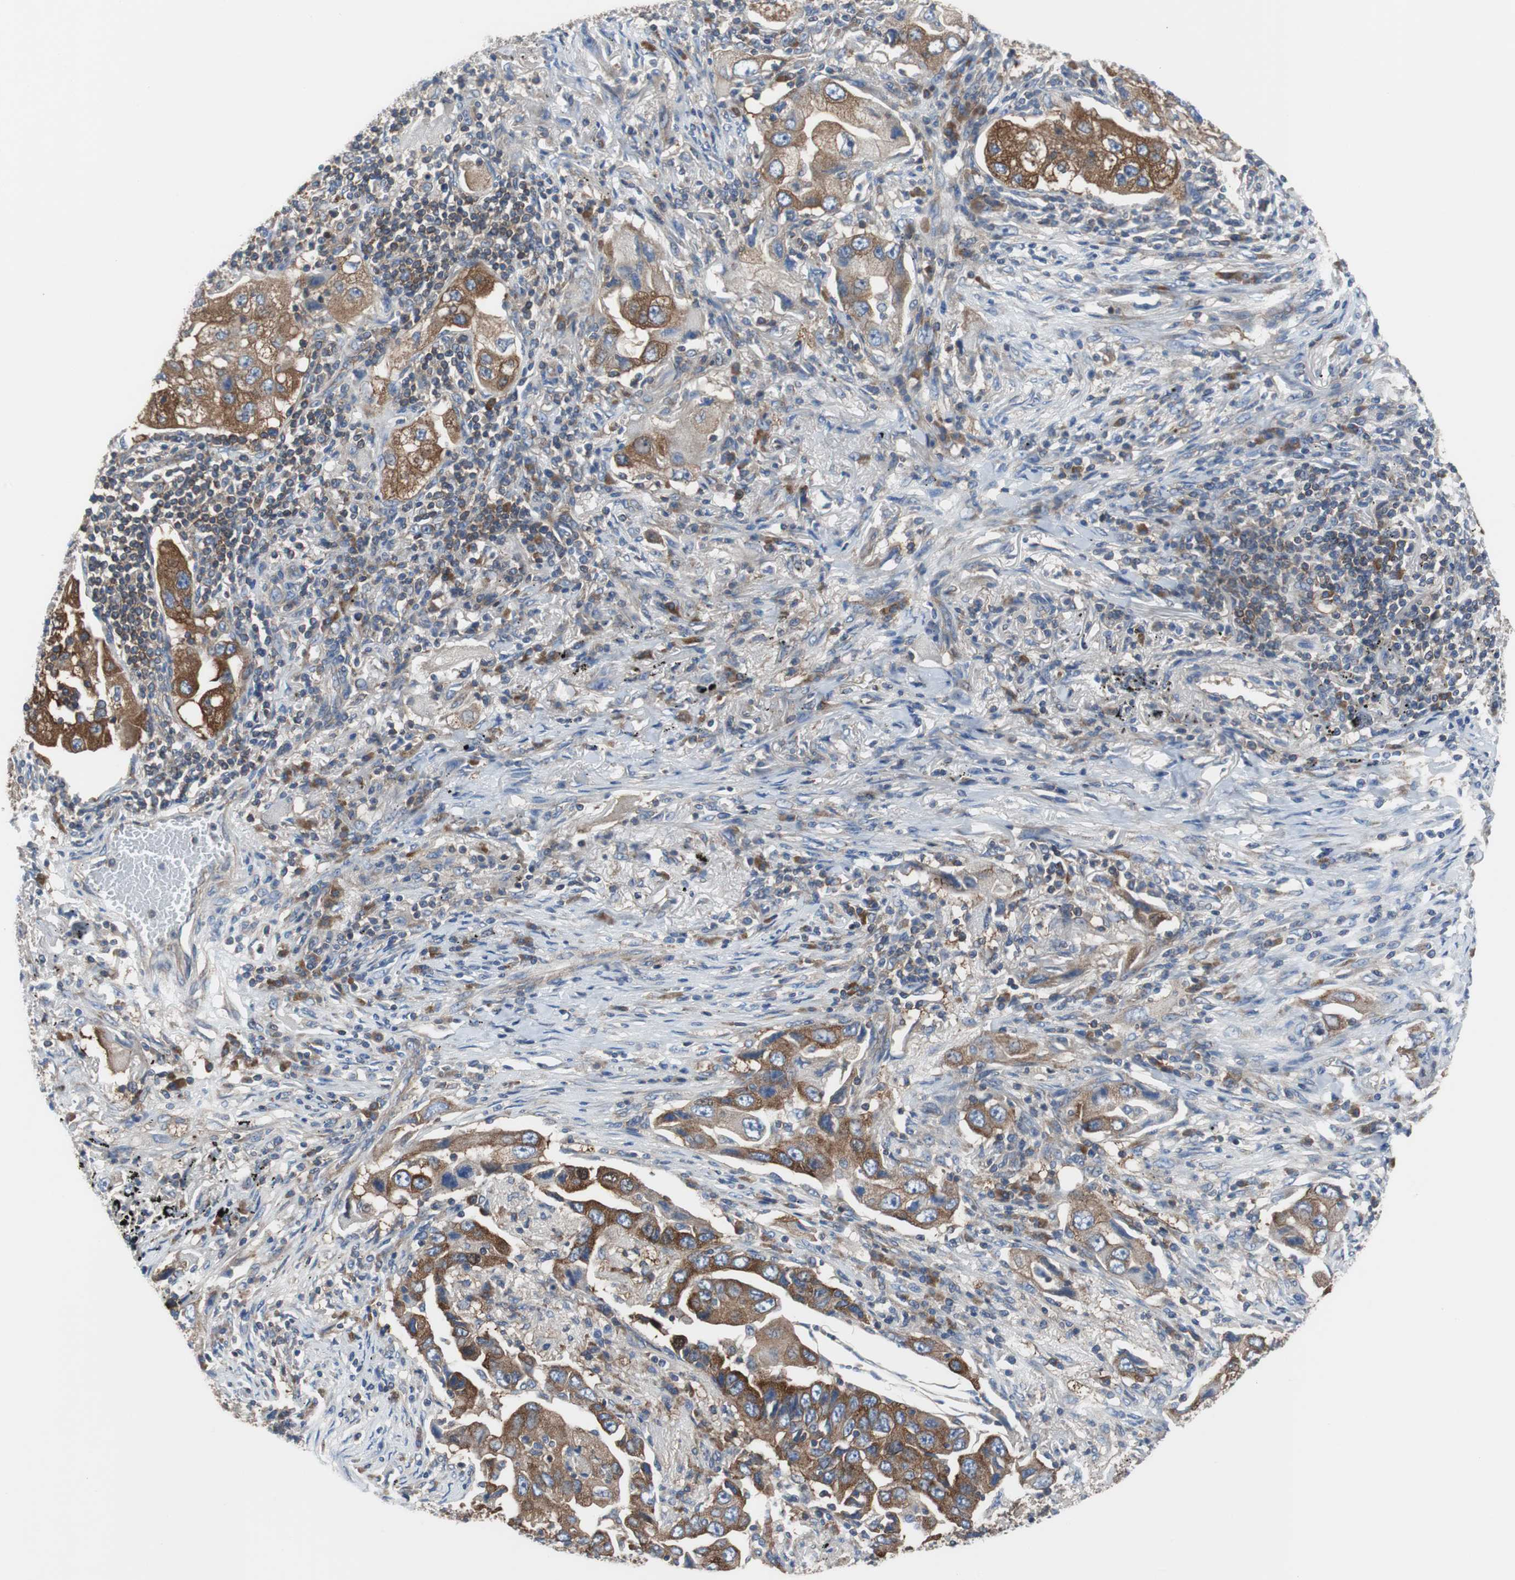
{"staining": {"intensity": "strong", "quantity": ">75%", "location": "cytoplasmic/membranous"}, "tissue": "lung cancer", "cell_type": "Tumor cells", "image_type": "cancer", "snomed": [{"axis": "morphology", "description": "Adenocarcinoma, NOS"}, {"axis": "topography", "description": "Lung"}], "caption": "Lung cancer stained with a brown dye exhibits strong cytoplasmic/membranous positive positivity in approximately >75% of tumor cells.", "gene": "BRAF", "patient": {"sex": "female", "age": 65}}